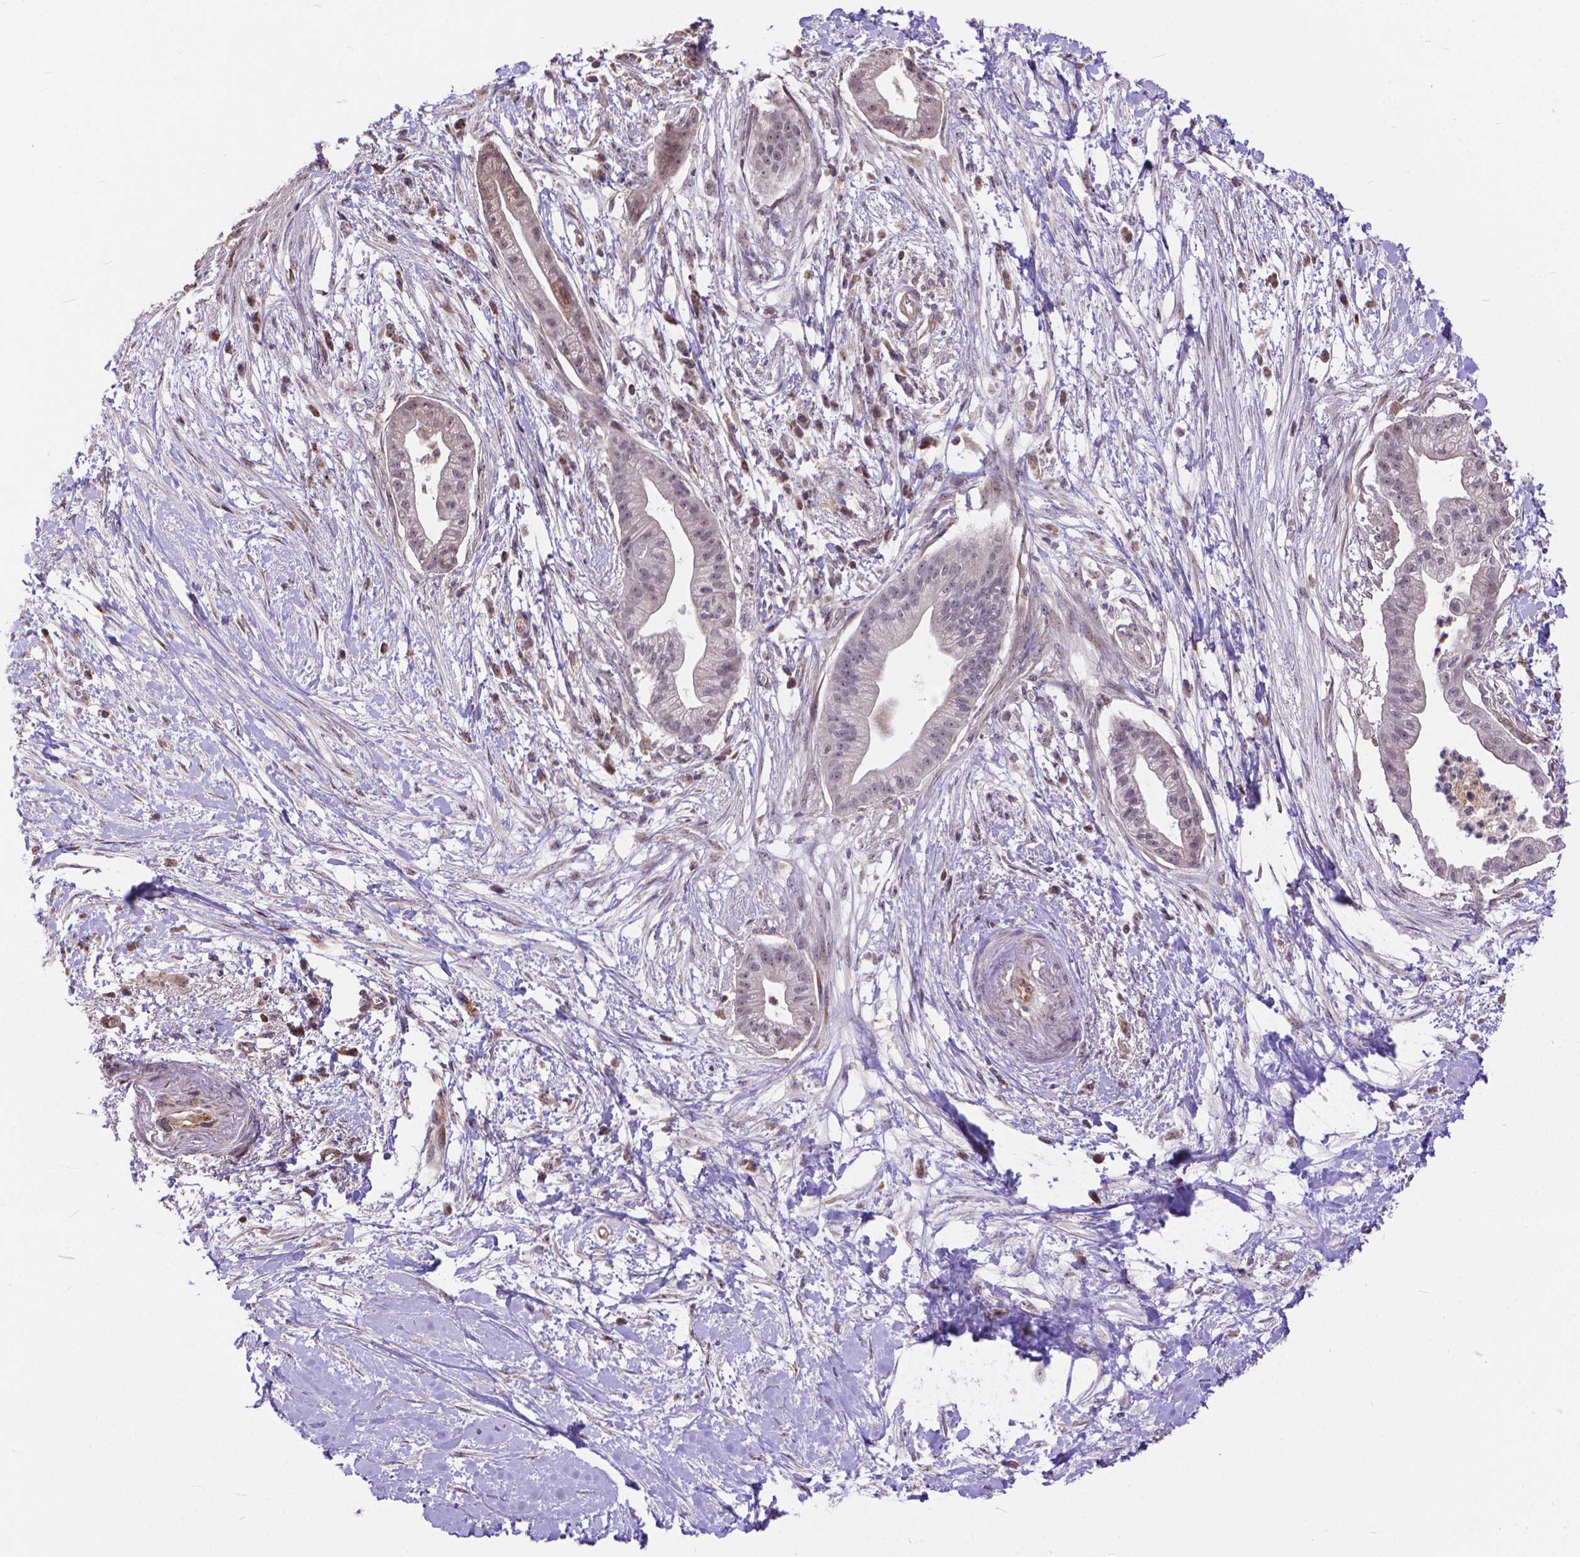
{"staining": {"intensity": "weak", "quantity": "<25%", "location": "nuclear"}, "tissue": "pancreatic cancer", "cell_type": "Tumor cells", "image_type": "cancer", "snomed": [{"axis": "morphology", "description": "Normal tissue, NOS"}, {"axis": "morphology", "description": "Adenocarcinoma, NOS"}, {"axis": "topography", "description": "Lymph node"}, {"axis": "topography", "description": "Pancreas"}], "caption": "This is an IHC histopathology image of human pancreatic adenocarcinoma. There is no expression in tumor cells.", "gene": "TMEM135", "patient": {"sex": "female", "age": 58}}